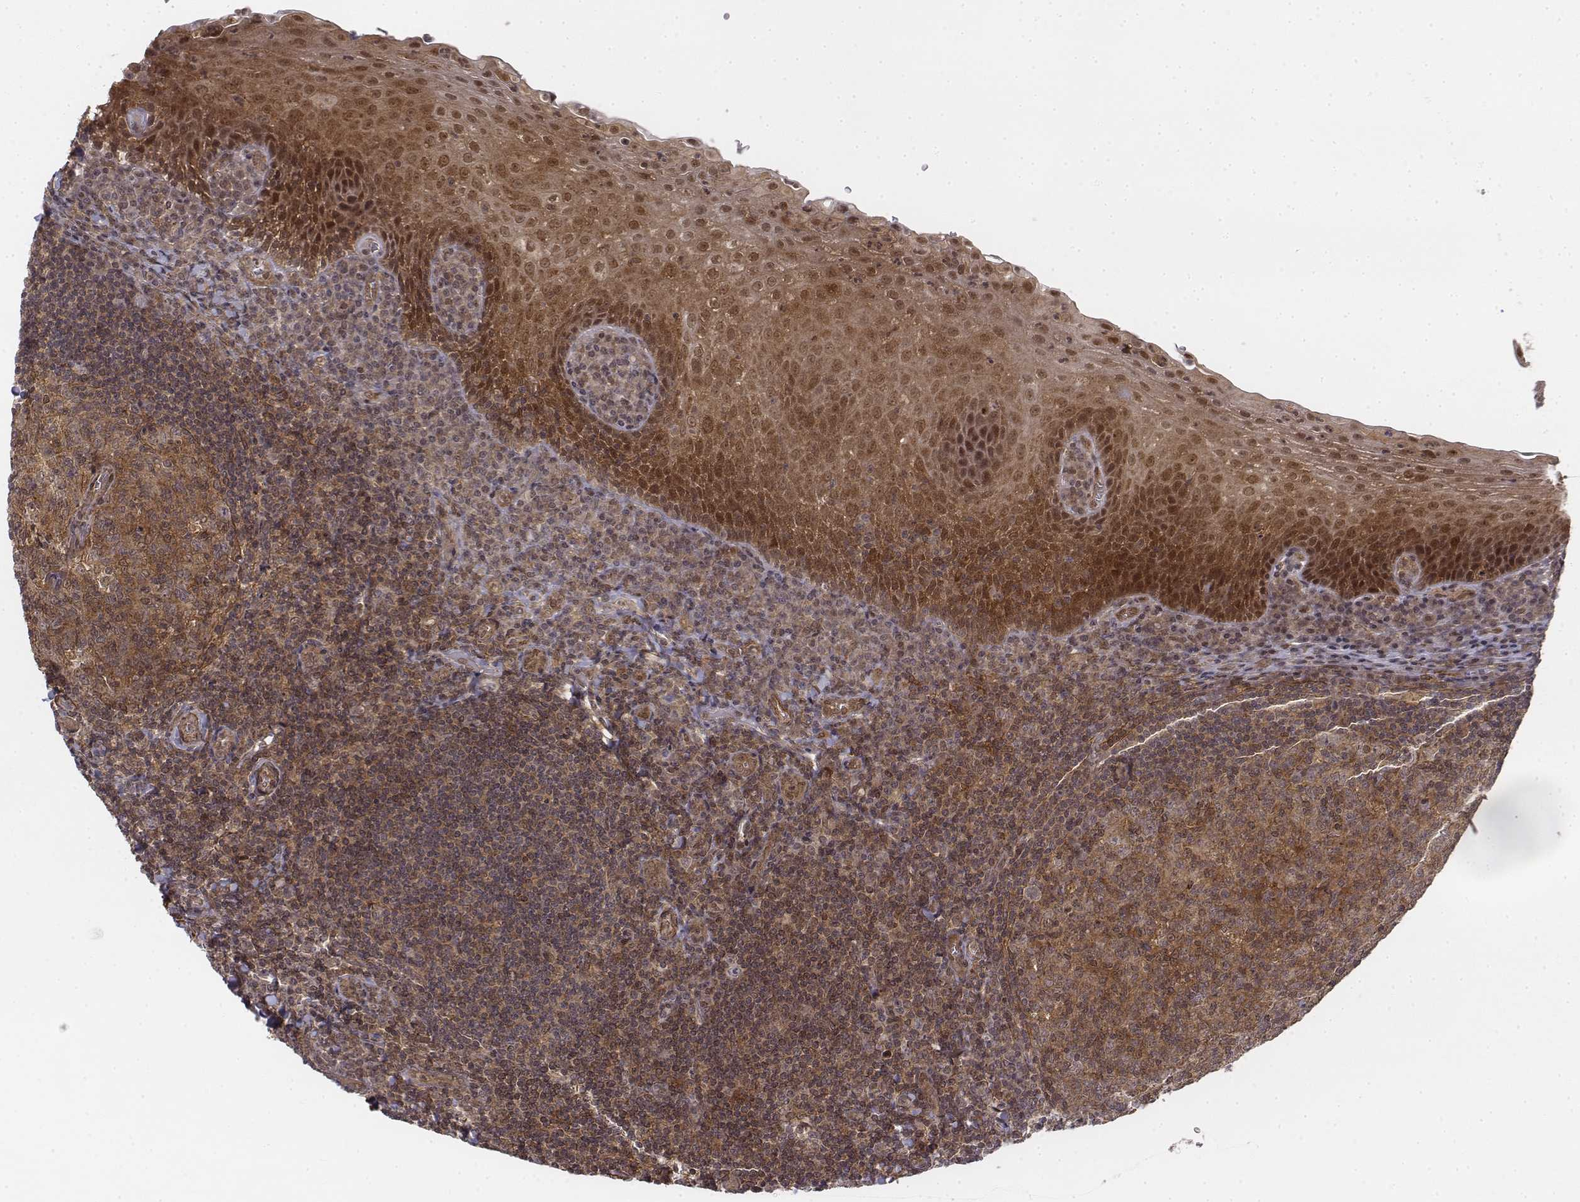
{"staining": {"intensity": "moderate", "quantity": ">75%", "location": "cytoplasmic/membranous"}, "tissue": "tonsil", "cell_type": "Germinal center cells", "image_type": "normal", "snomed": [{"axis": "morphology", "description": "Normal tissue, NOS"}, {"axis": "morphology", "description": "Inflammation, NOS"}, {"axis": "topography", "description": "Tonsil"}], "caption": "Moderate cytoplasmic/membranous staining for a protein is identified in about >75% of germinal center cells of unremarkable tonsil using immunohistochemistry.", "gene": "ZFYVE19", "patient": {"sex": "female", "age": 31}}